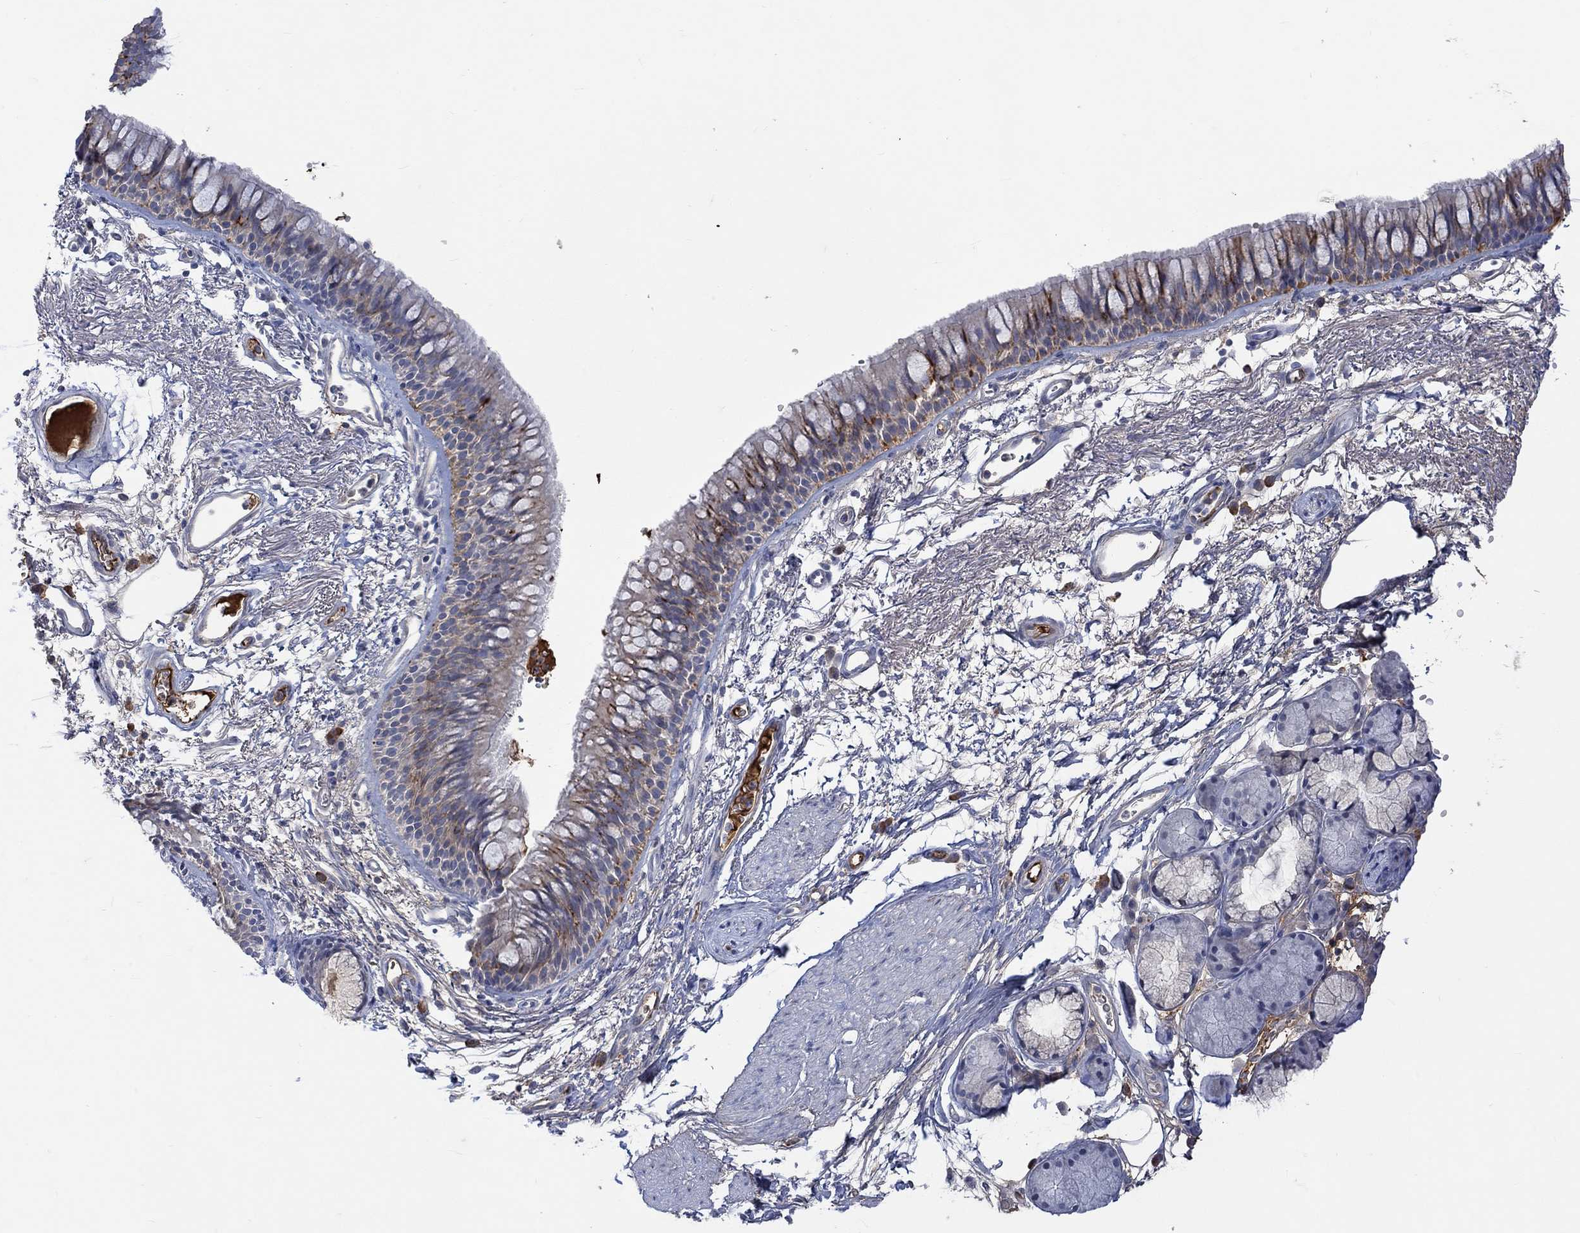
{"staining": {"intensity": "negative", "quantity": "none", "location": "none"}, "tissue": "bronchus", "cell_type": "Respiratory epithelial cells", "image_type": "normal", "snomed": [{"axis": "morphology", "description": "Normal tissue, NOS"}, {"axis": "topography", "description": "Cartilage tissue"}, {"axis": "topography", "description": "Bronchus"}], "caption": "Normal bronchus was stained to show a protein in brown. There is no significant expression in respiratory epithelial cells.", "gene": "MSTN", "patient": {"sex": "male", "age": 66}}